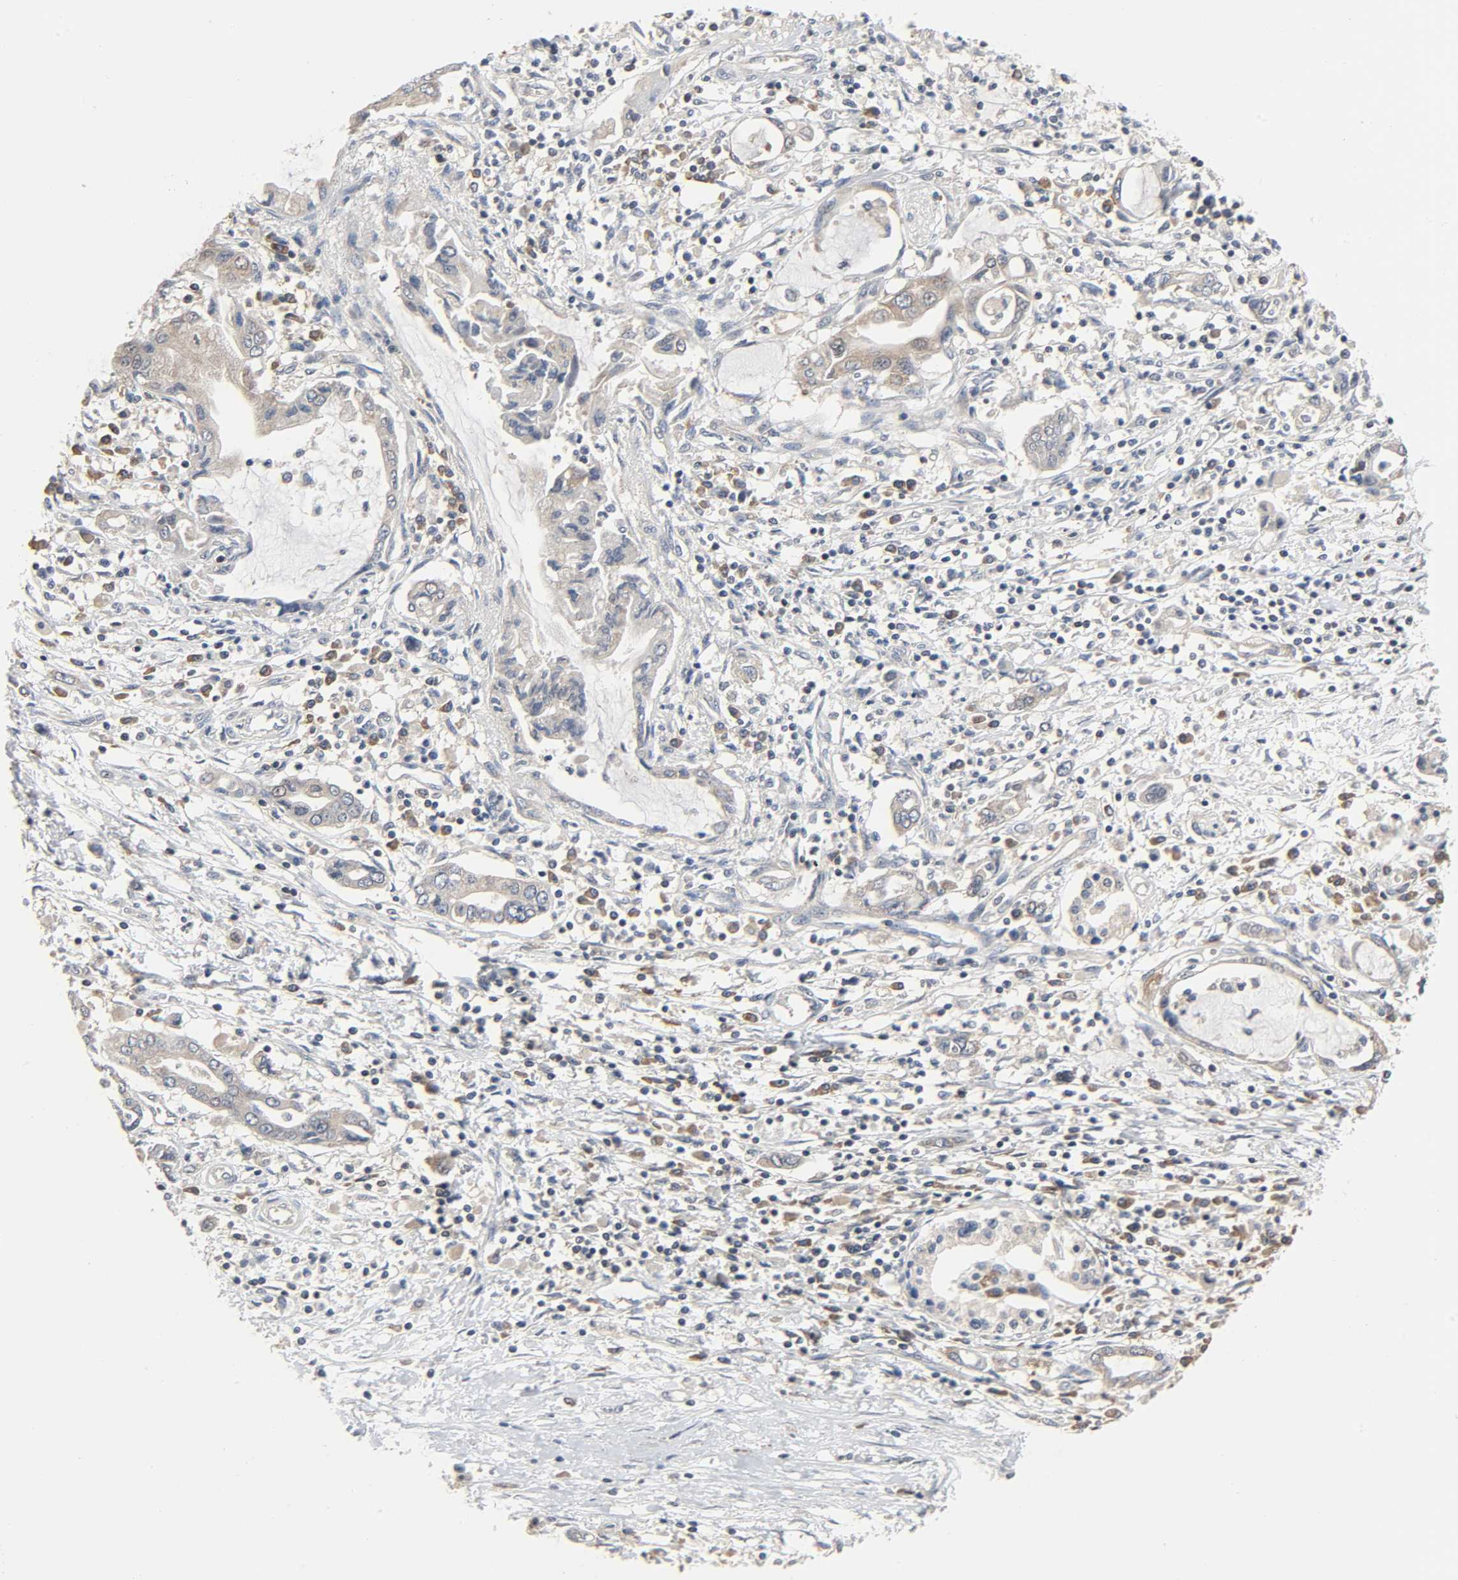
{"staining": {"intensity": "moderate", "quantity": "25%-75%", "location": "cytoplasmic/membranous"}, "tissue": "pancreatic cancer", "cell_type": "Tumor cells", "image_type": "cancer", "snomed": [{"axis": "morphology", "description": "Adenocarcinoma, NOS"}, {"axis": "topography", "description": "Pancreas"}], "caption": "Adenocarcinoma (pancreatic) stained with DAB IHC displays medium levels of moderate cytoplasmic/membranous staining in approximately 25%-75% of tumor cells.", "gene": "PLEKHA2", "patient": {"sex": "female", "age": 57}}